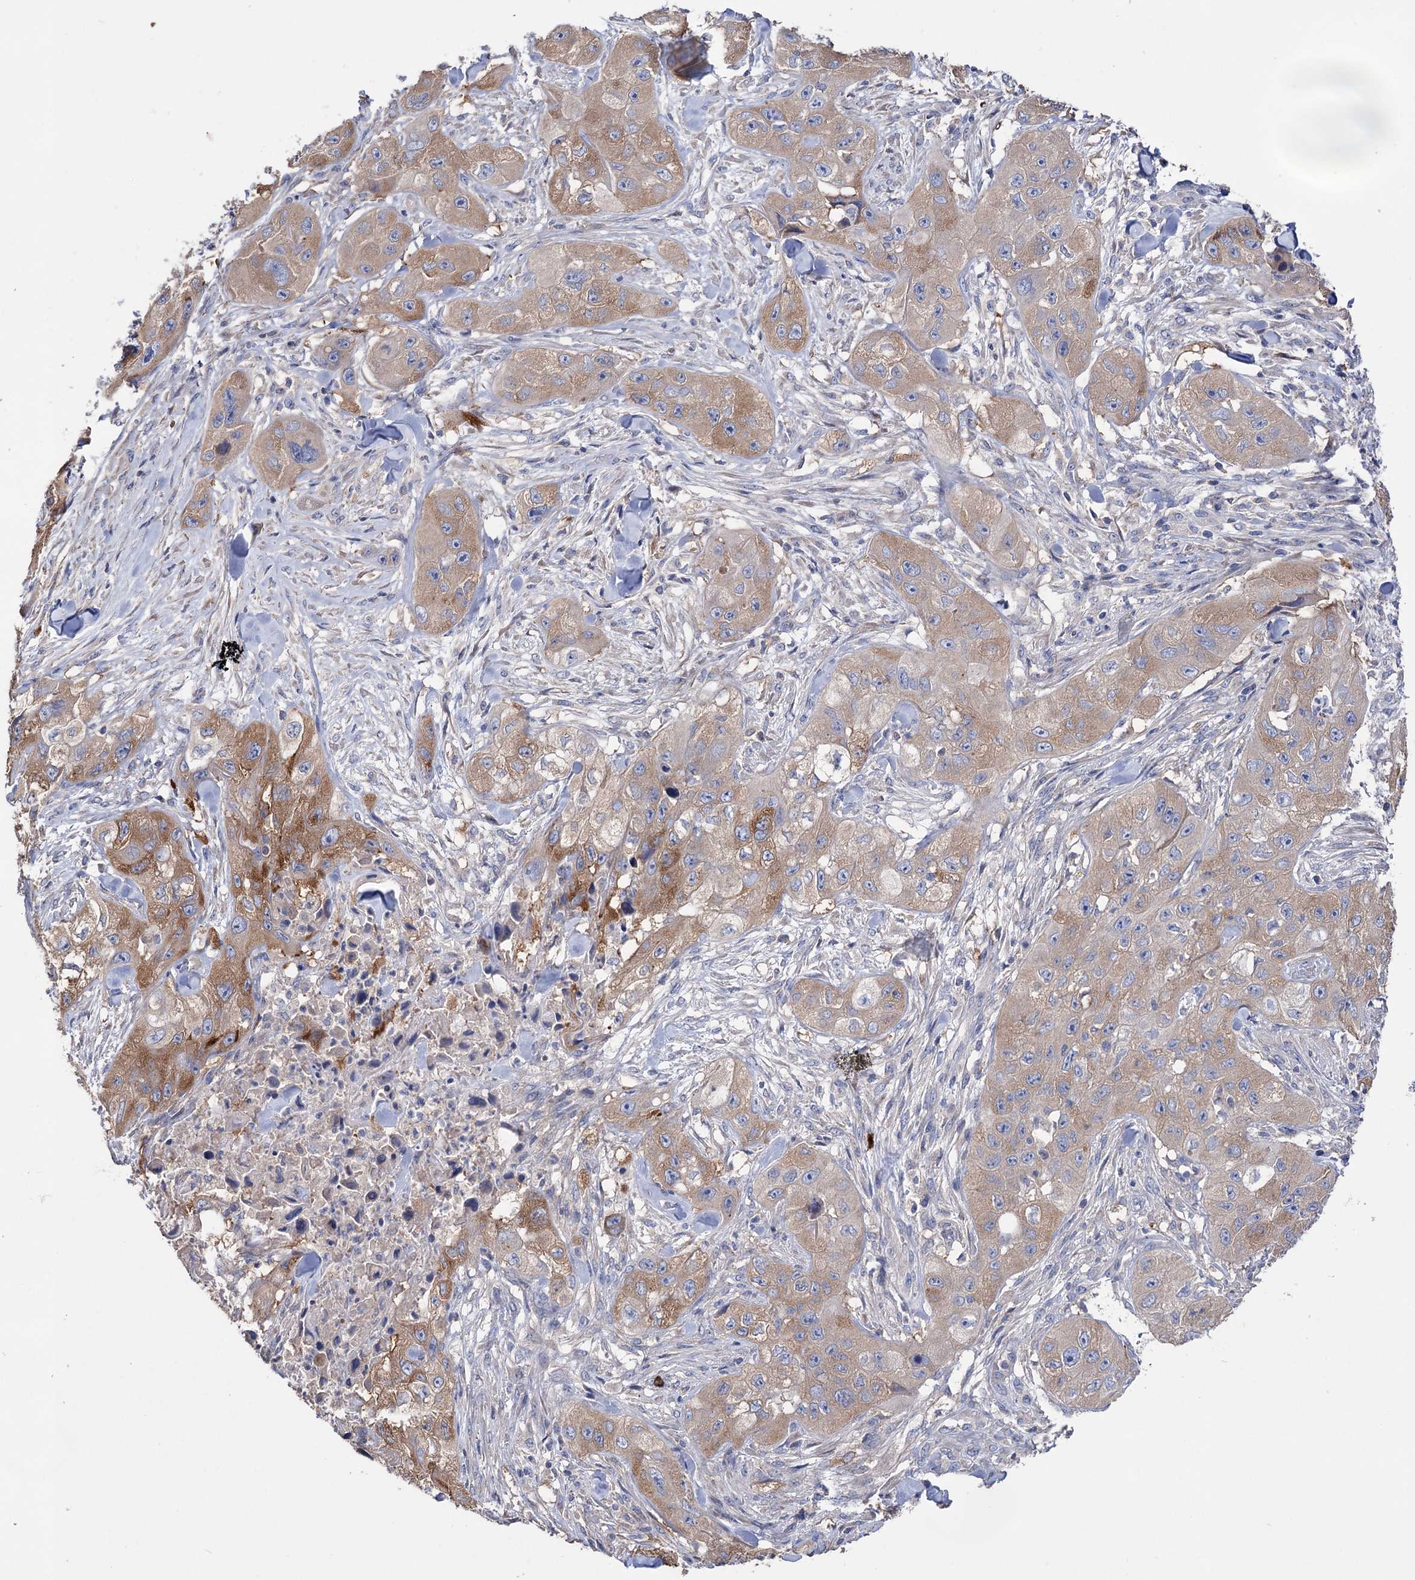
{"staining": {"intensity": "moderate", "quantity": ">75%", "location": "cytoplasmic/membranous"}, "tissue": "skin cancer", "cell_type": "Tumor cells", "image_type": "cancer", "snomed": [{"axis": "morphology", "description": "Squamous cell carcinoma, NOS"}, {"axis": "topography", "description": "Skin"}, {"axis": "topography", "description": "Subcutis"}], "caption": "Protein analysis of skin cancer tissue displays moderate cytoplasmic/membranous expression in about >75% of tumor cells.", "gene": "BBS4", "patient": {"sex": "male", "age": 73}}